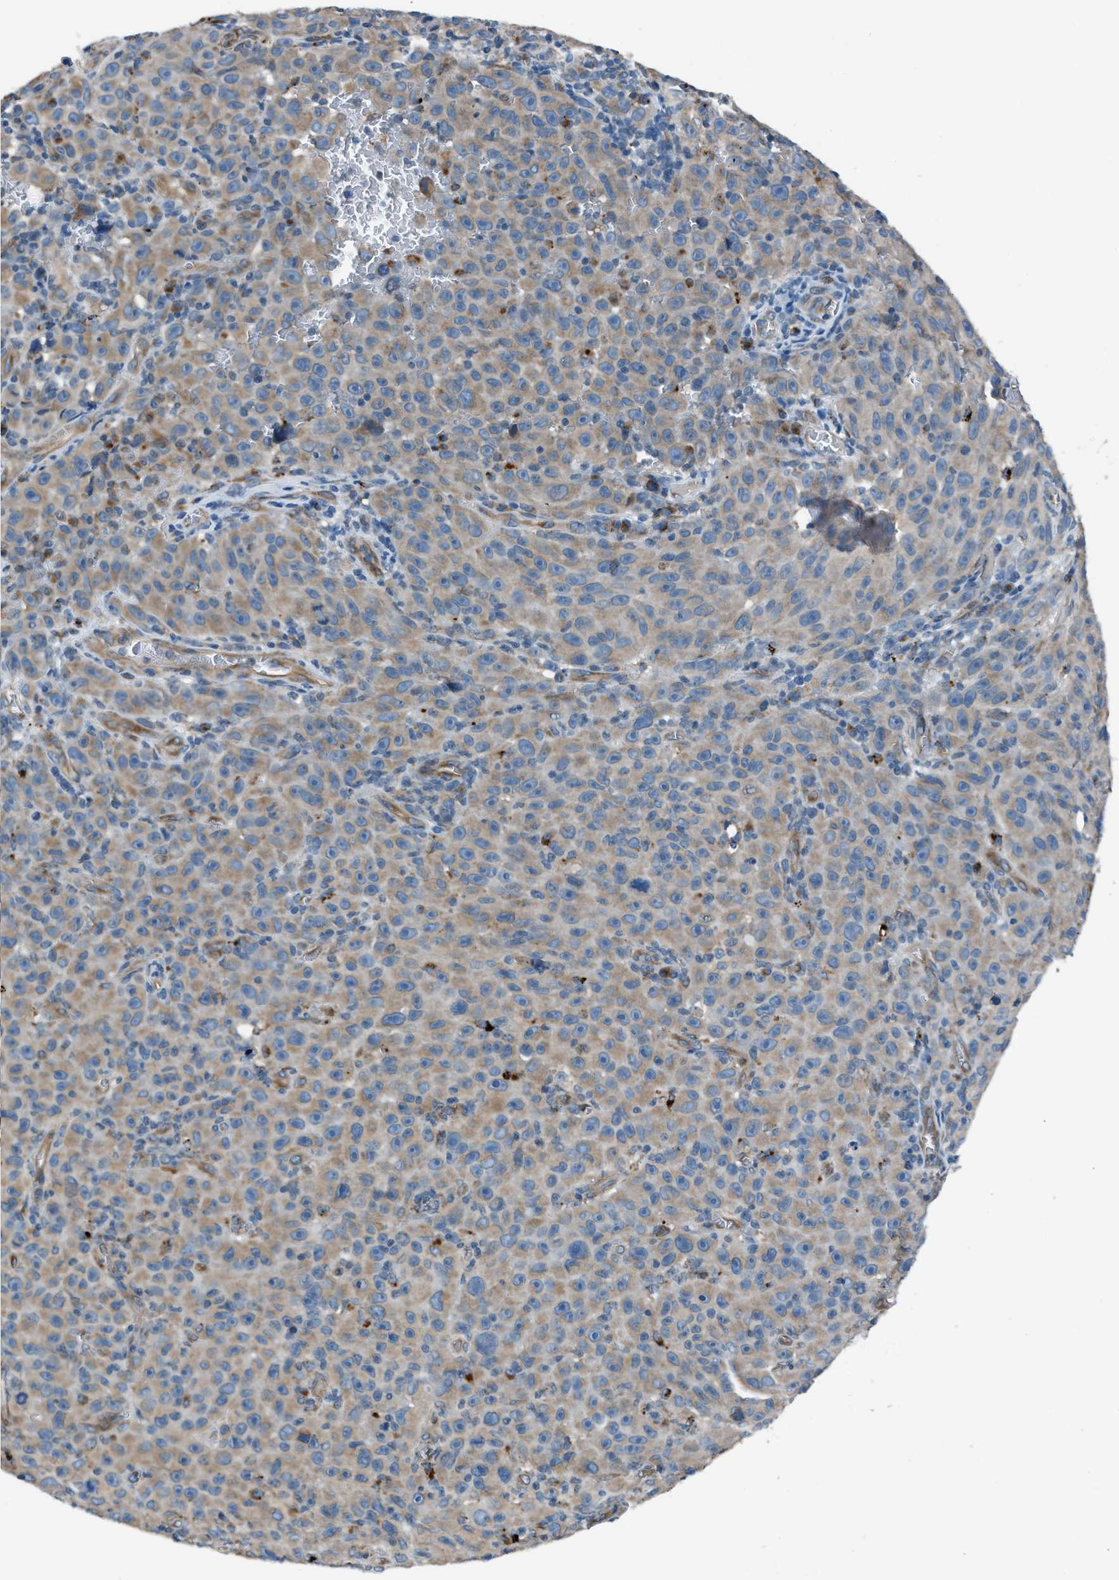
{"staining": {"intensity": "weak", "quantity": ">75%", "location": "cytoplasmic/membranous"}, "tissue": "melanoma", "cell_type": "Tumor cells", "image_type": "cancer", "snomed": [{"axis": "morphology", "description": "Malignant melanoma, NOS"}, {"axis": "topography", "description": "Skin"}], "caption": "An IHC micrograph of tumor tissue is shown. Protein staining in brown highlights weak cytoplasmic/membranous positivity in malignant melanoma within tumor cells. The protein of interest is stained brown, and the nuclei are stained in blue (DAB (3,3'-diaminobenzidine) IHC with brightfield microscopy, high magnification).", "gene": "LMBR1", "patient": {"sex": "female", "age": 82}}